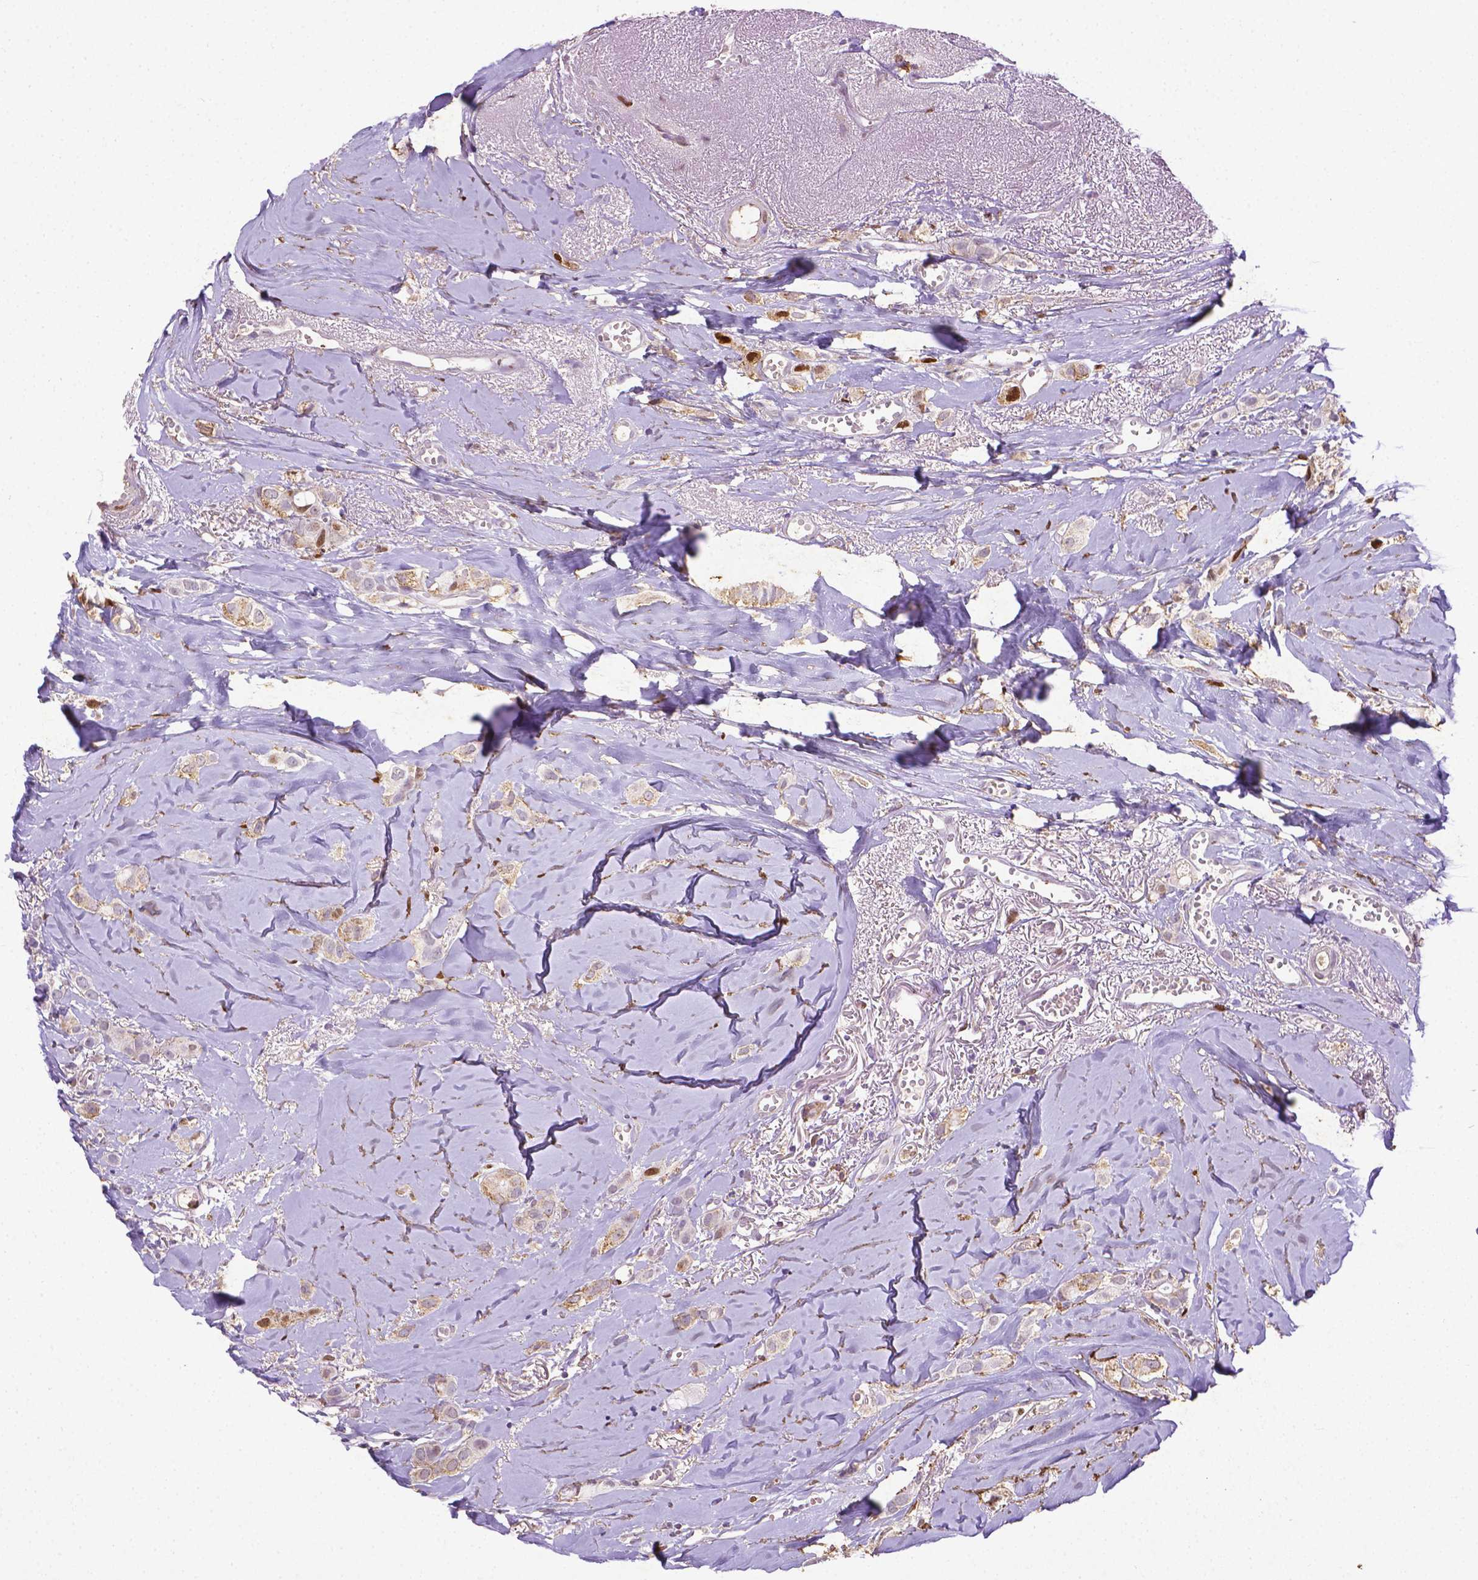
{"staining": {"intensity": "moderate", "quantity": "<25%", "location": "nuclear"}, "tissue": "breast cancer", "cell_type": "Tumor cells", "image_type": "cancer", "snomed": [{"axis": "morphology", "description": "Duct carcinoma"}, {"axis": "topography", "description": "Breast"}], "caption": "A histopathology image showing moderate nuclear staining in about <25% of tumor cells in invasive ductal carcinoma (breast), as visualized by brown immunohistochemical staining.", "gene": "CDKN1A", "patient": {"sex": "female", "age": 85}}